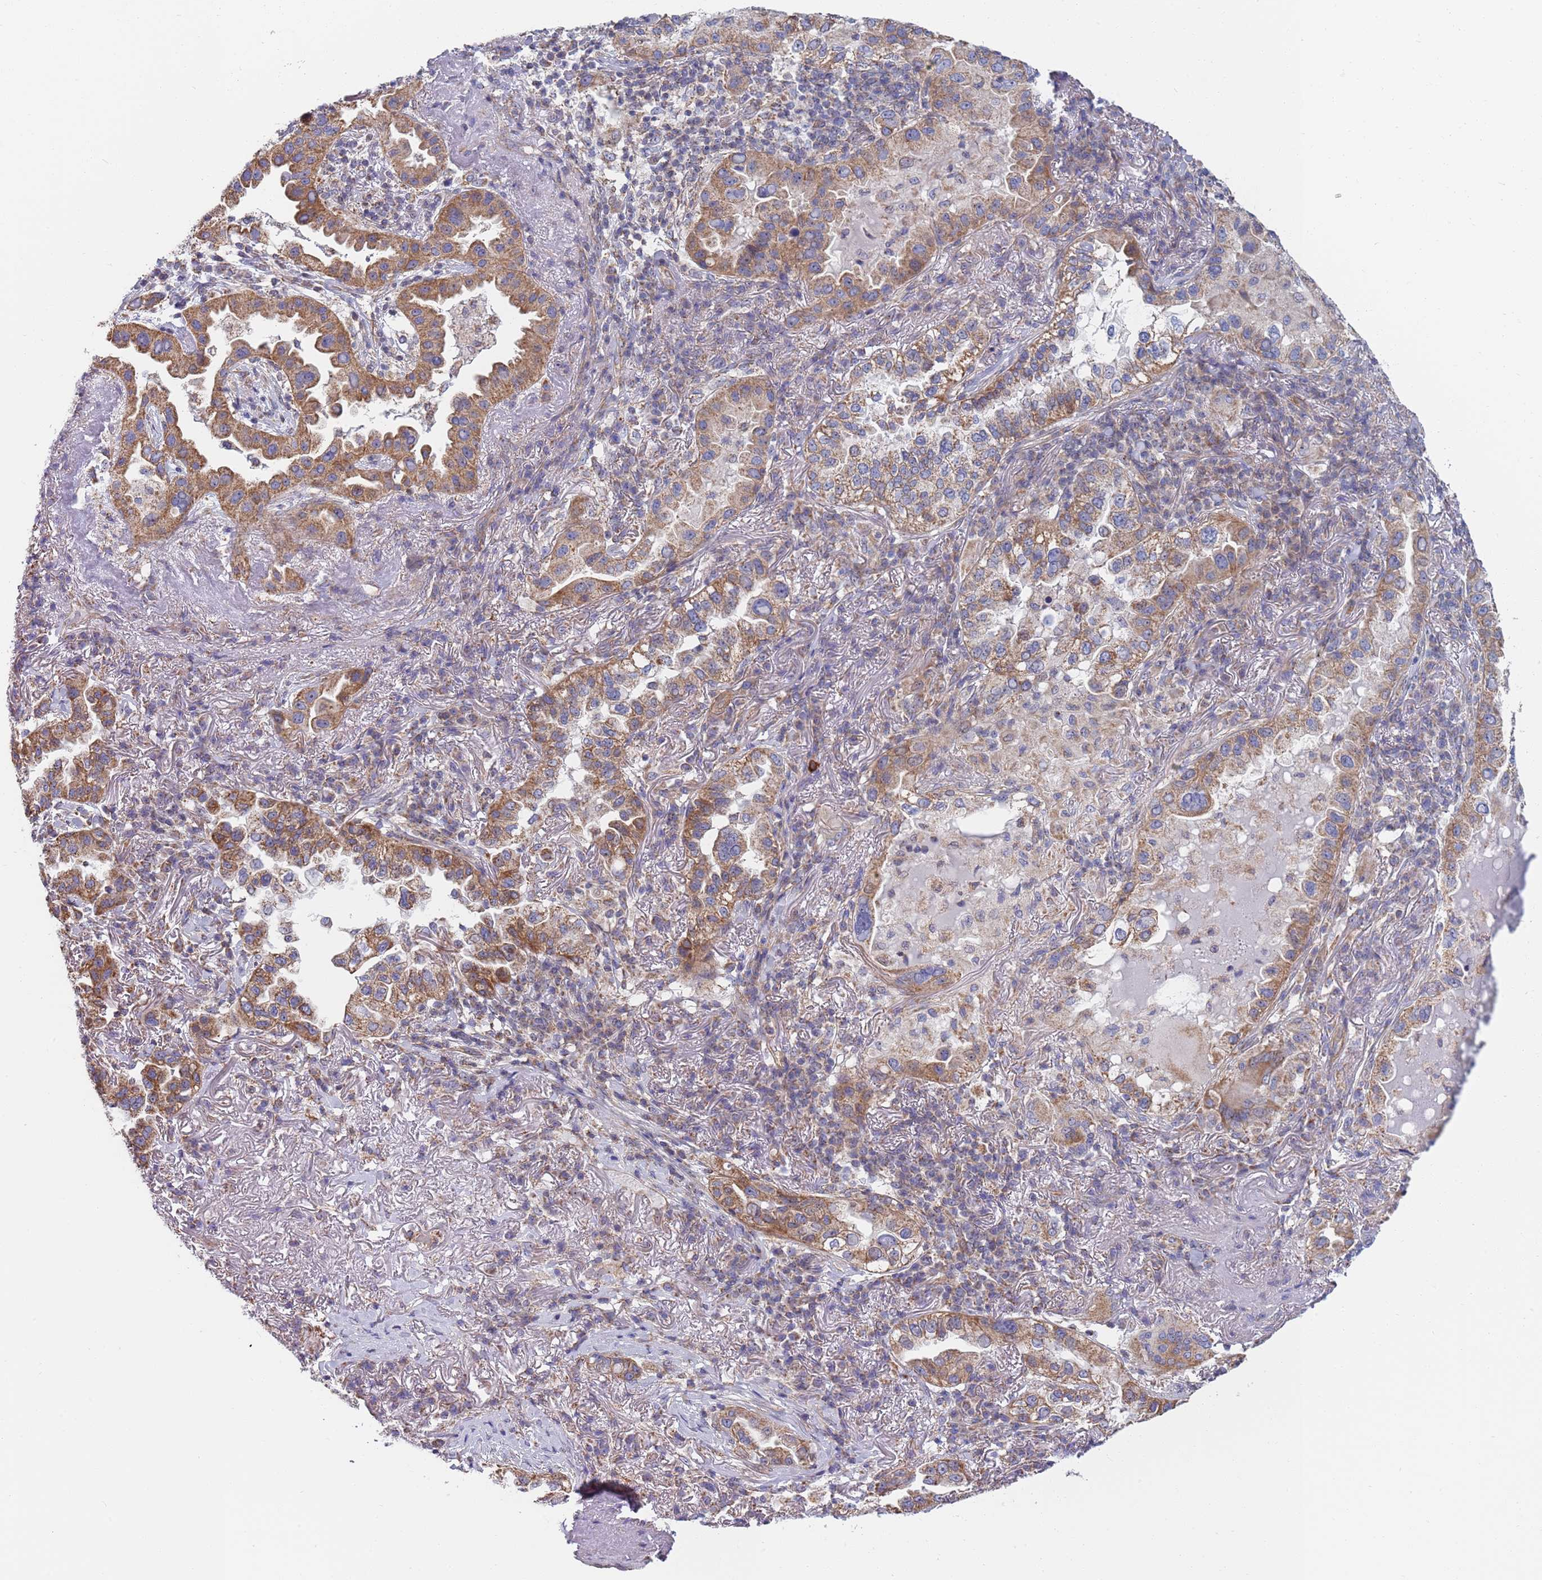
{"staining": {"intensity": "moderate", "quantity": ">75%", "location": "cytoplasmic/membranous"}, "tissue": "lung cancer", "cell_type": "Tumor cells", "image_type": "cancer", "snomed": [{"axis": "morphology", "description": "Adenocarcinoma, NOS"}, {"axis": "topography", "description": "Lung"}], "caption": "A medium amount of moderate cytoplasmic/membranous positivity is appreciated in about >75% of tumor cells in adenocarcinoma (lung) tissue. The protein is shown in brown color, while the nuclei are stained blue.", "gene": "PWWP3A", "patient": {"sex": "female", "age": 69}}